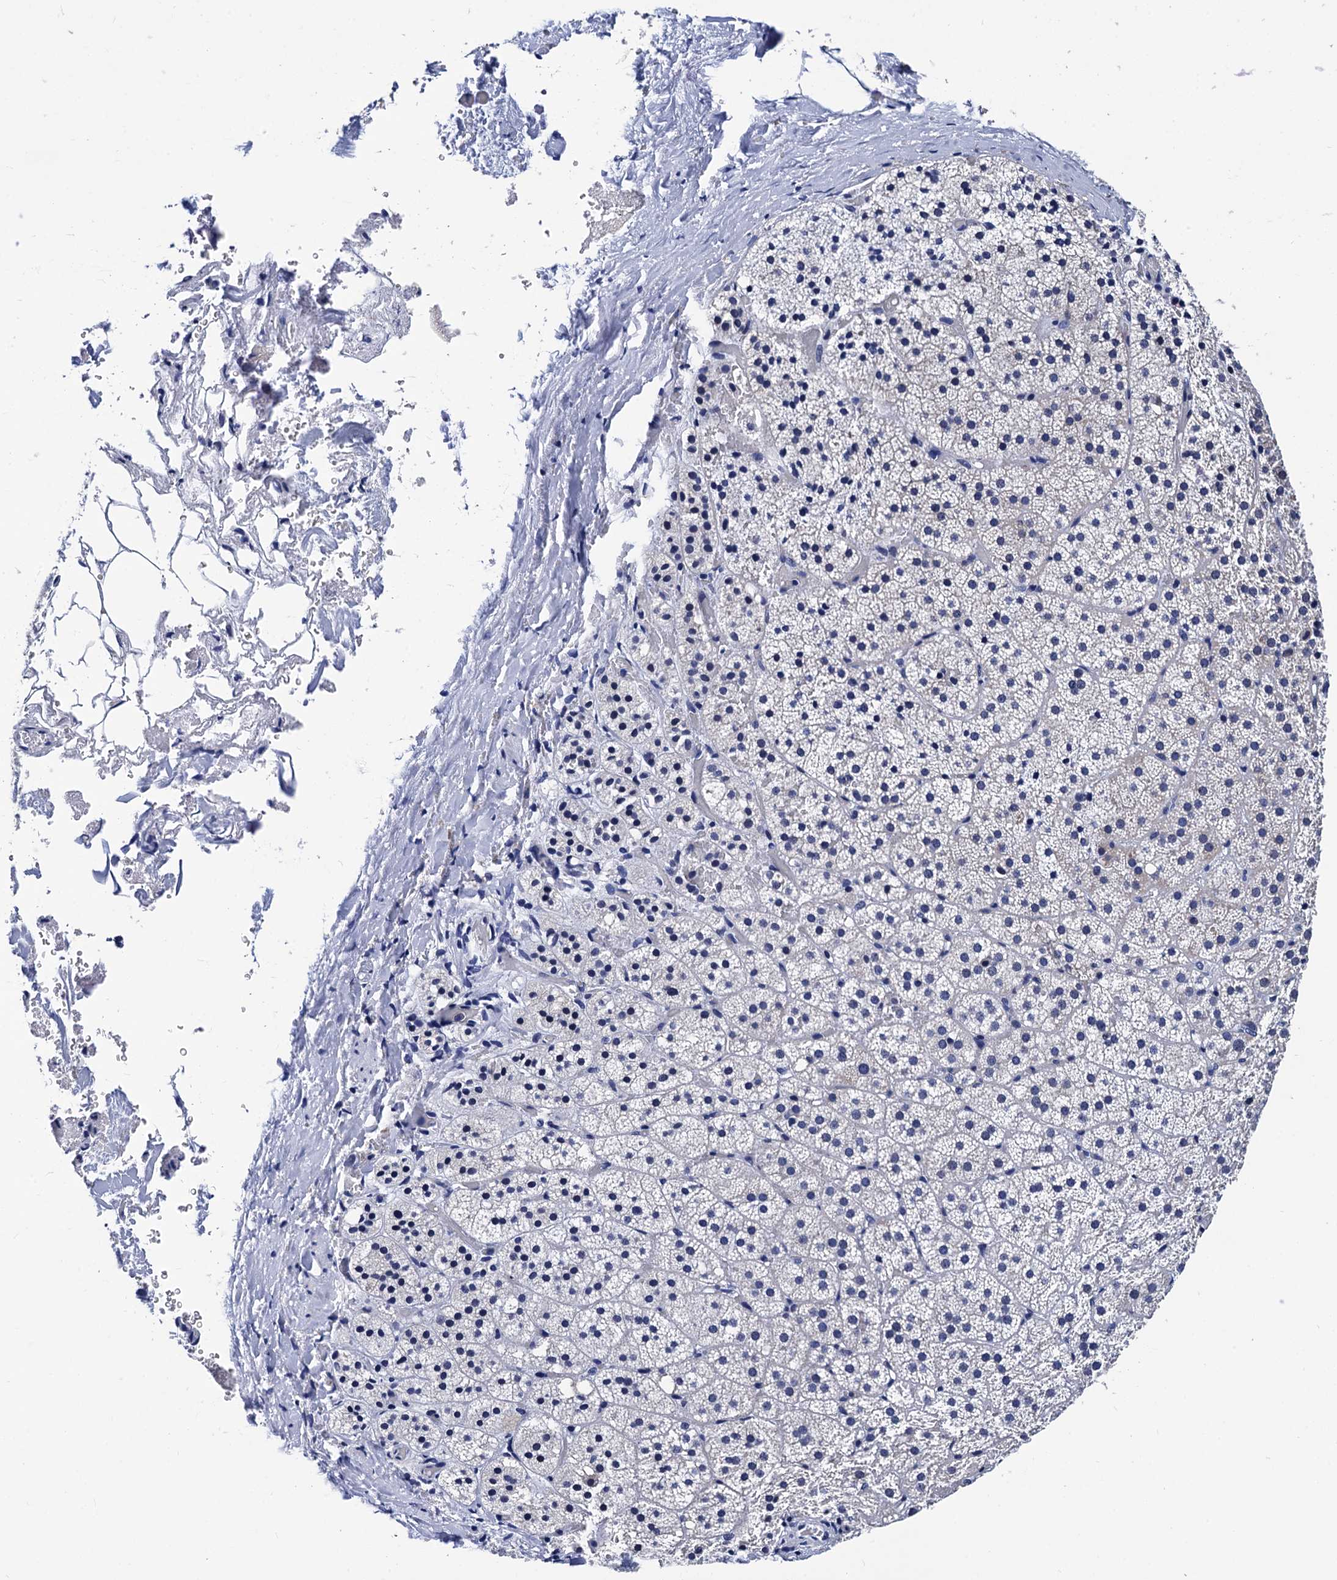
{"staining": {"intensity": "negative", "quantity": "none", "location": "none"}, "tissue": "adrenal gland", "cell_type": "Glandular cells", "image_type": "normal", "snomed": [{"axis": "morphology", "description": "Normal tissue, NOS"}, {"axis": "topography", "description": "Adrenal gland"}], "caption": "Immunohistochemical staining of unremarkable human adrenal gland demonstrates no significant expression in glandular cells.", "gene": "LRRC30", "patient": {"sex": "female", "age": 44}}